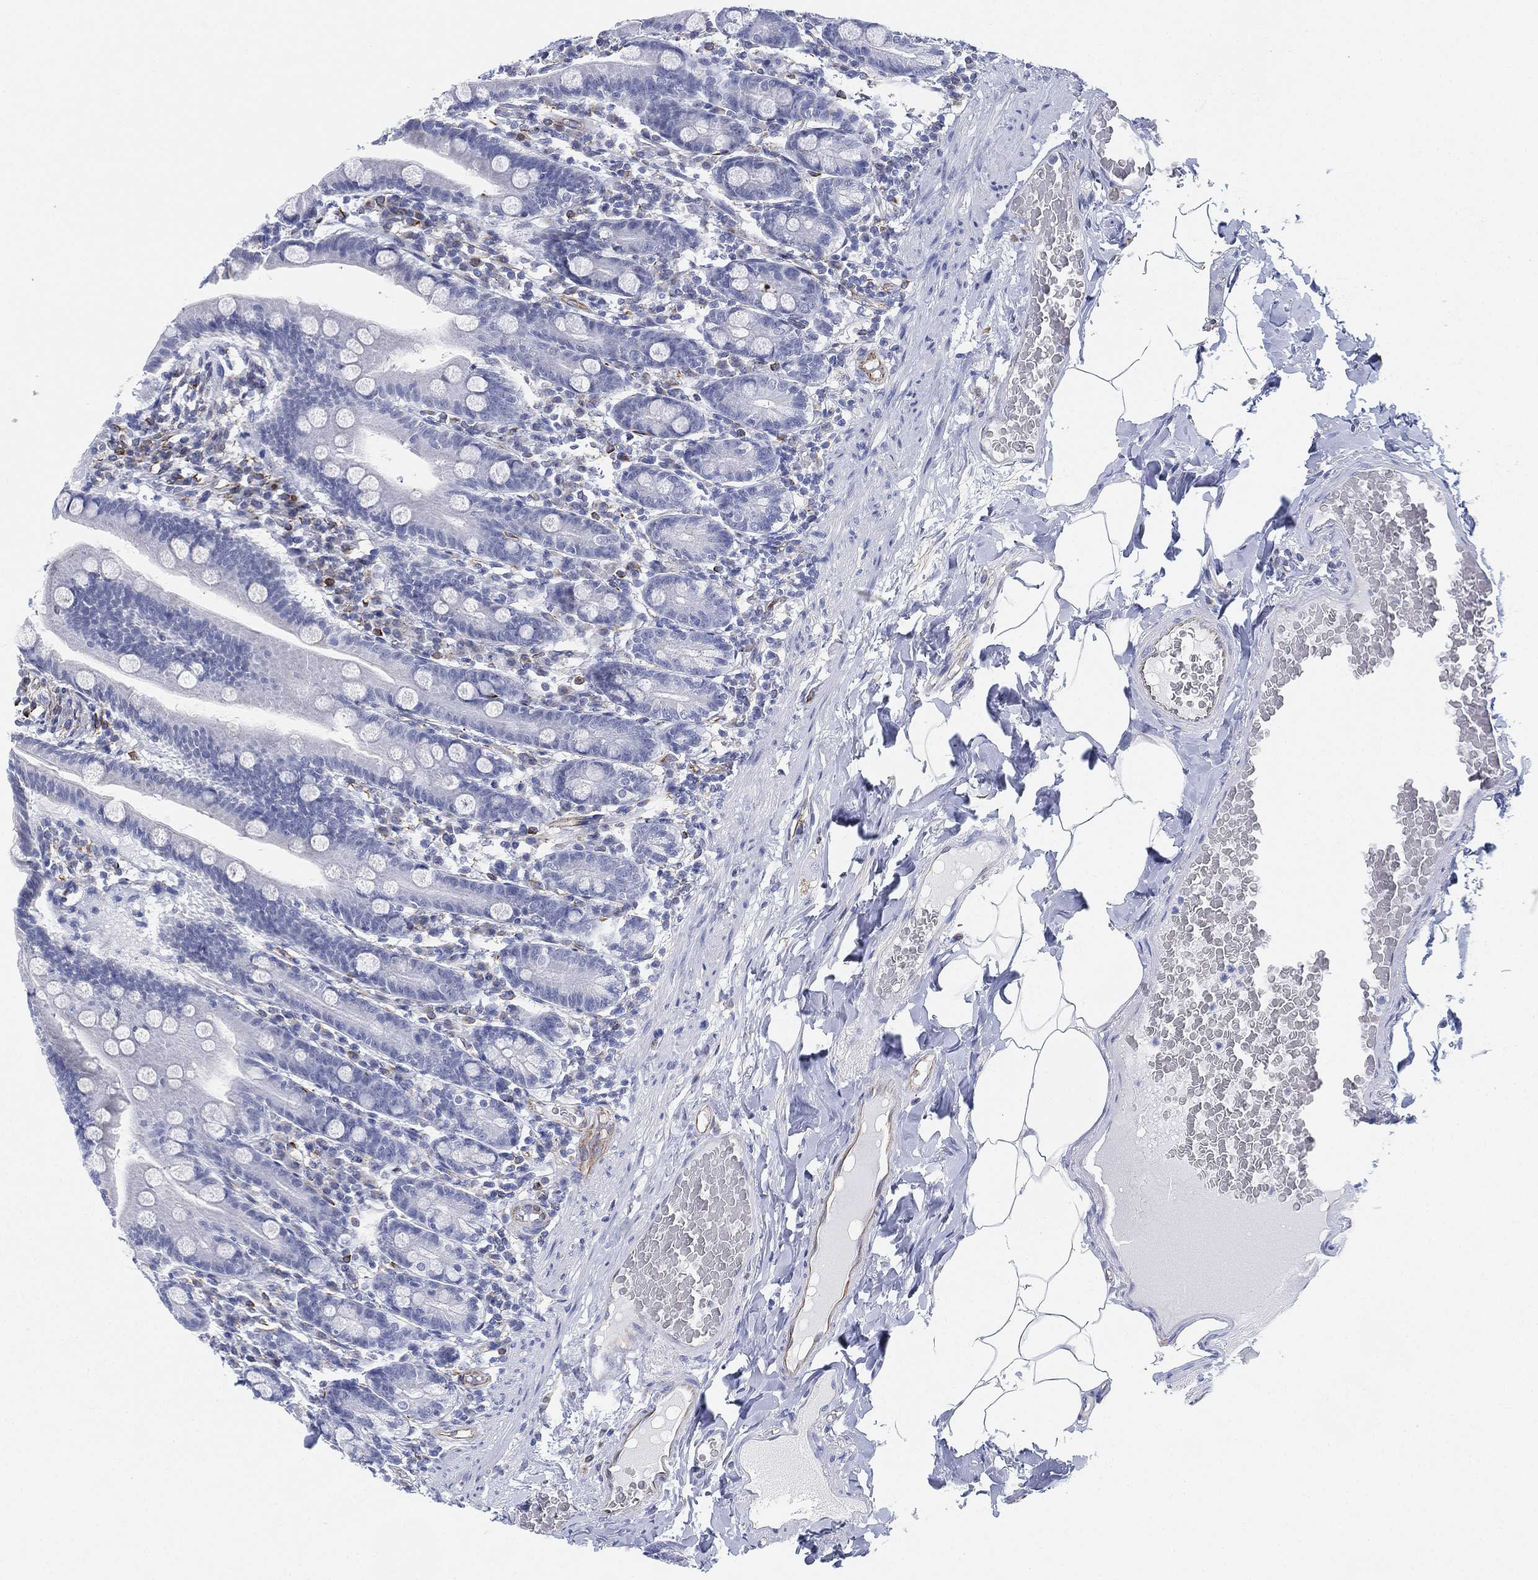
{"staining": {"intensity": "negative", "quantity": "none", "location": "none"}, "tissue": "small intestine", "cell_type": "Glandular cells", "image_type": "normal", "snomed": [{"axis": "morphology", "description": "Normal tissue, NOS"}, {"axis": "topography", "description": "Small intestine"}], "caption": "The immunohistochemistry image has no significant positivity in glandular cells of small intestine.", "gene": "PSKH2", "patient": {"sex": "male", "age": 66}}